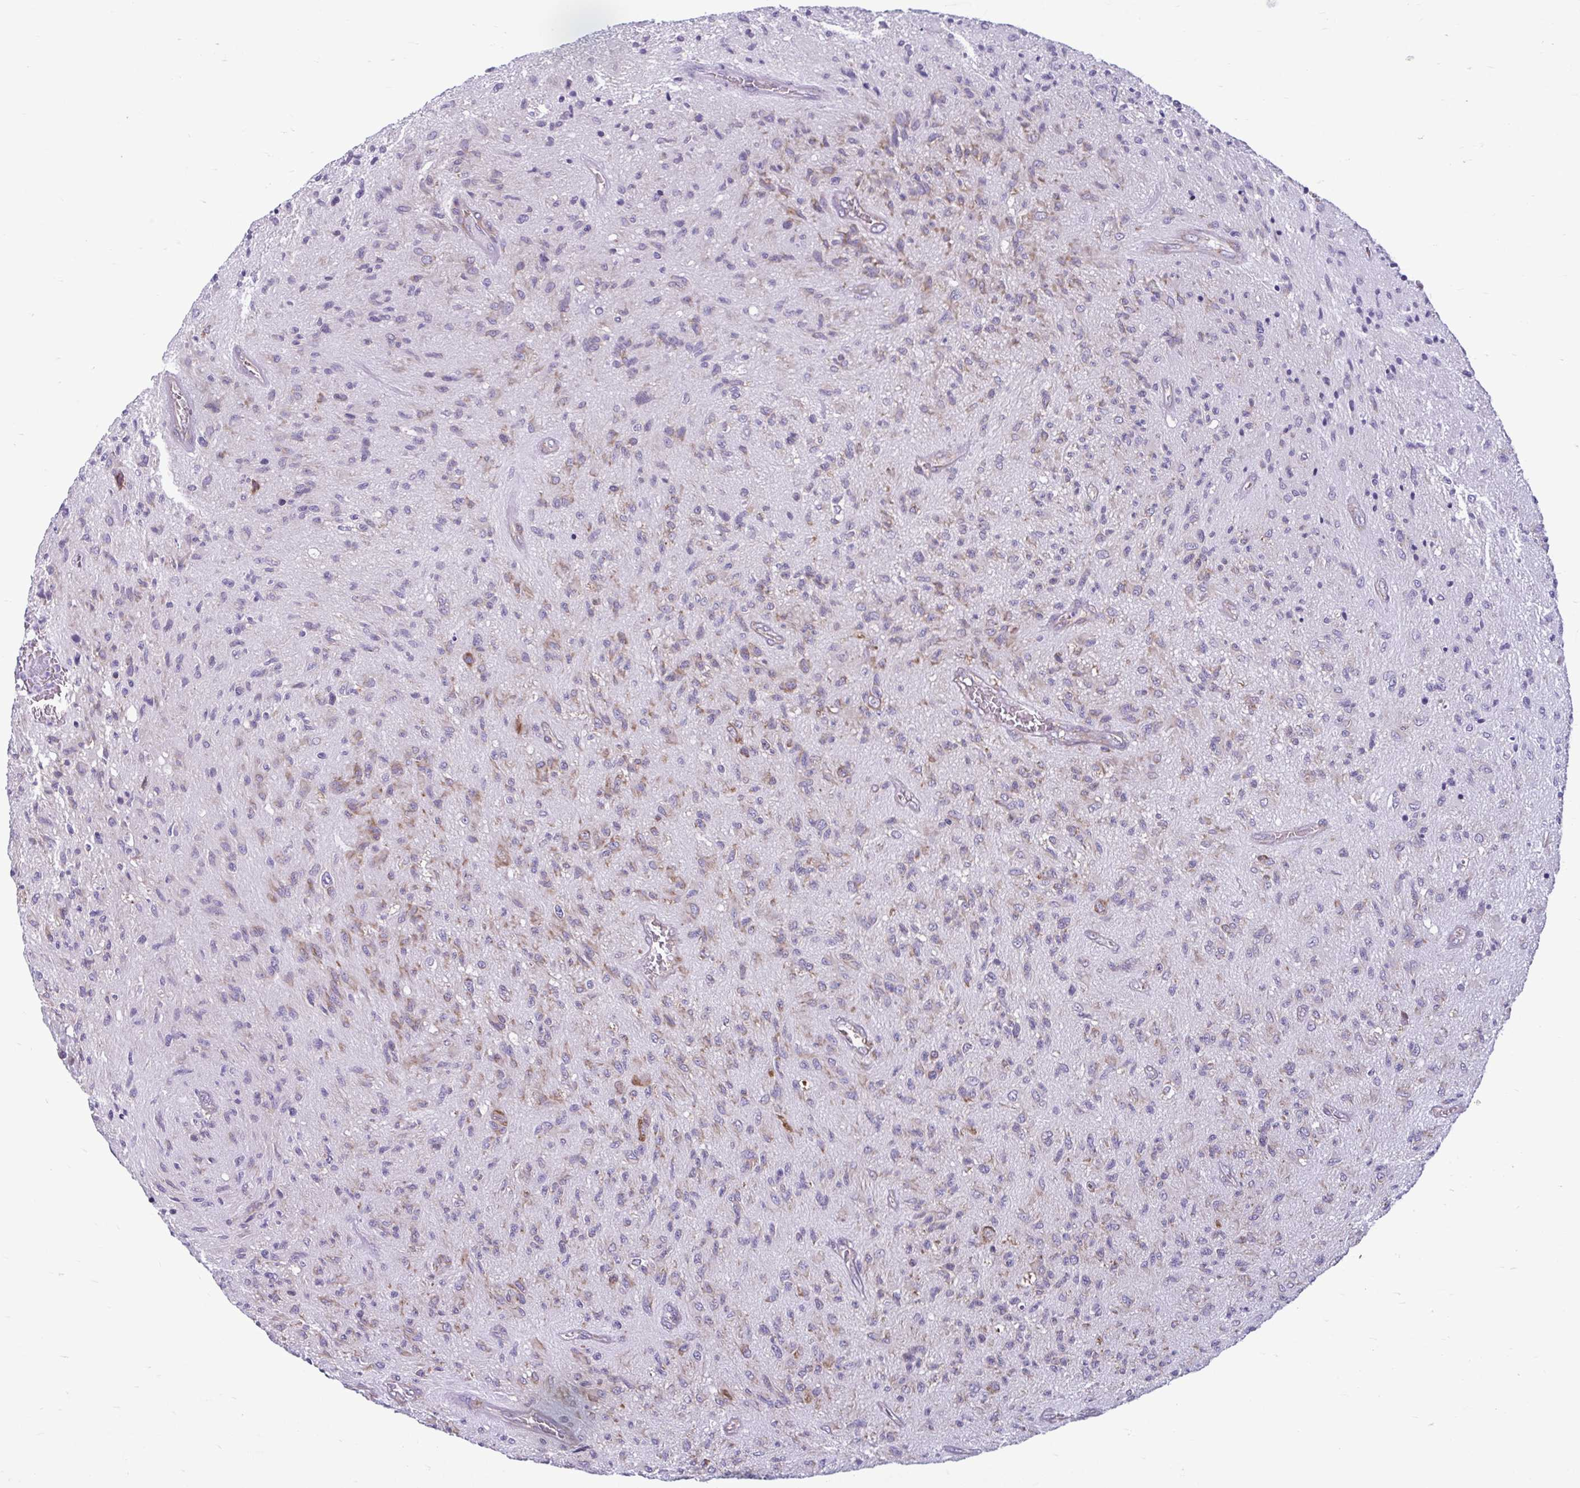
{"staining": {"intensity": "weak", "quantity": "25%-75%", "location": "cytoplasmic/membranous"}, "tissue": "glioma", "cell_type": "Tumor cells", "image_type": "cancer", "snomed": [{"axis": "morphology", "description": "Glioma, malignant, High grade"}, {"axis": "topography", "description": "Brain"}], "caption": "Immunohistochemistry micrograph of human malignant glioma (high-grade) stained for a protein (brown), which shows low levels of weak cytoplasmic/membranous staining in approximately 25%-75% of tumor cells.", "gene": "RPS16", "patient": {"sex": "male", "age": 54}}